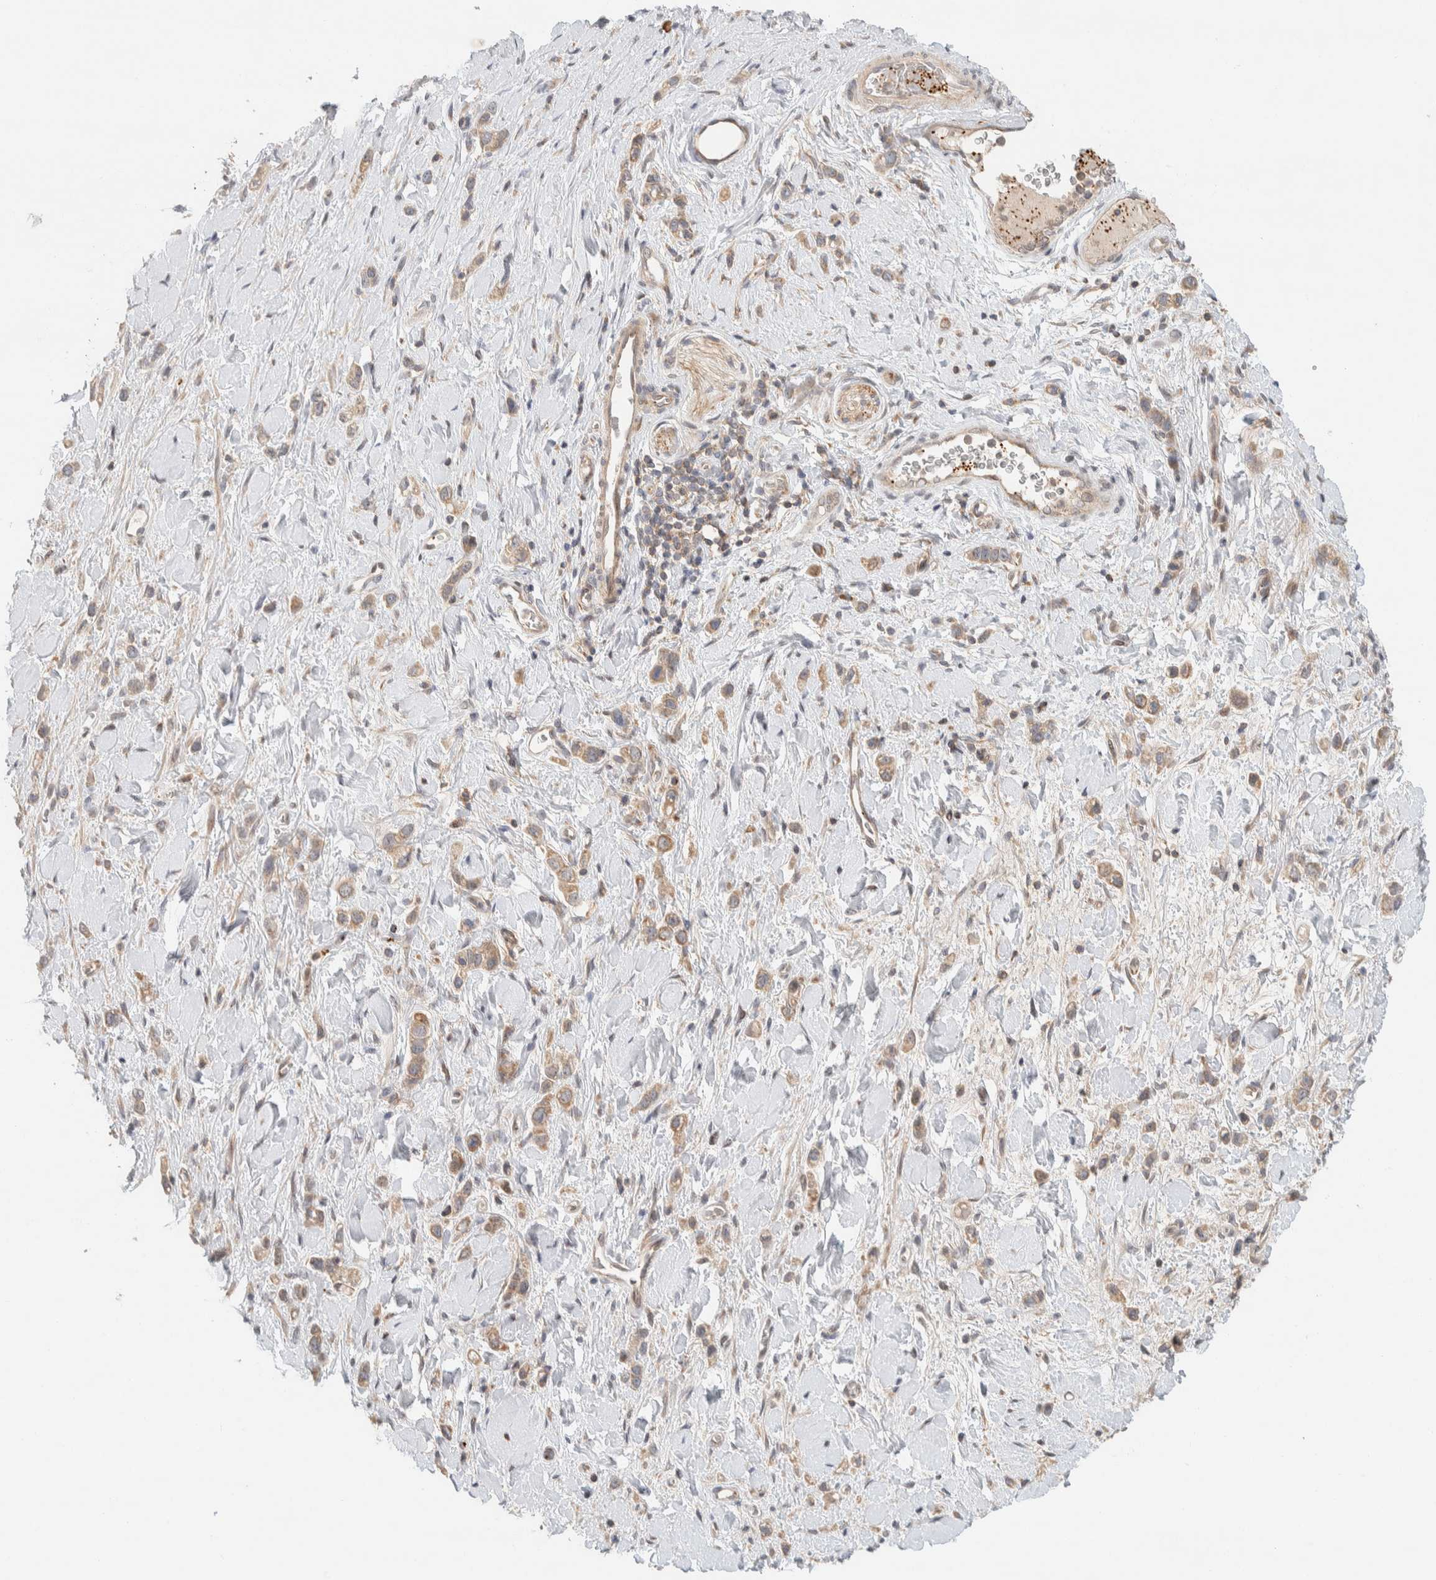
{"staining": {"intensity": "weak", "quantity": ">75%", "location": "cytoplasmic/membranous"}, "tissue": "stomach cancer", "cell_type": "Tumor cells", "image_type": "cancer", "snomed": [{"axis": "morphology", "description": "Adenocarcinoma, NOS"}, {"axis": "topography", "description": "Stomach"}], "caption": "Immunohistochemistry (IHC) staining of stomach cancer, which displays low levels of weak cytoplasmic/membranous expression in approximately >75% of tumor cells indicating weak cytoplasmic/membranous protein expression. The staining was performed using DAB (brown) for protein detection and nuclei were counterstained in hematoxylin (blue).", "gene": "KIF9", "patient": {"sex": "female", "age": 65}}